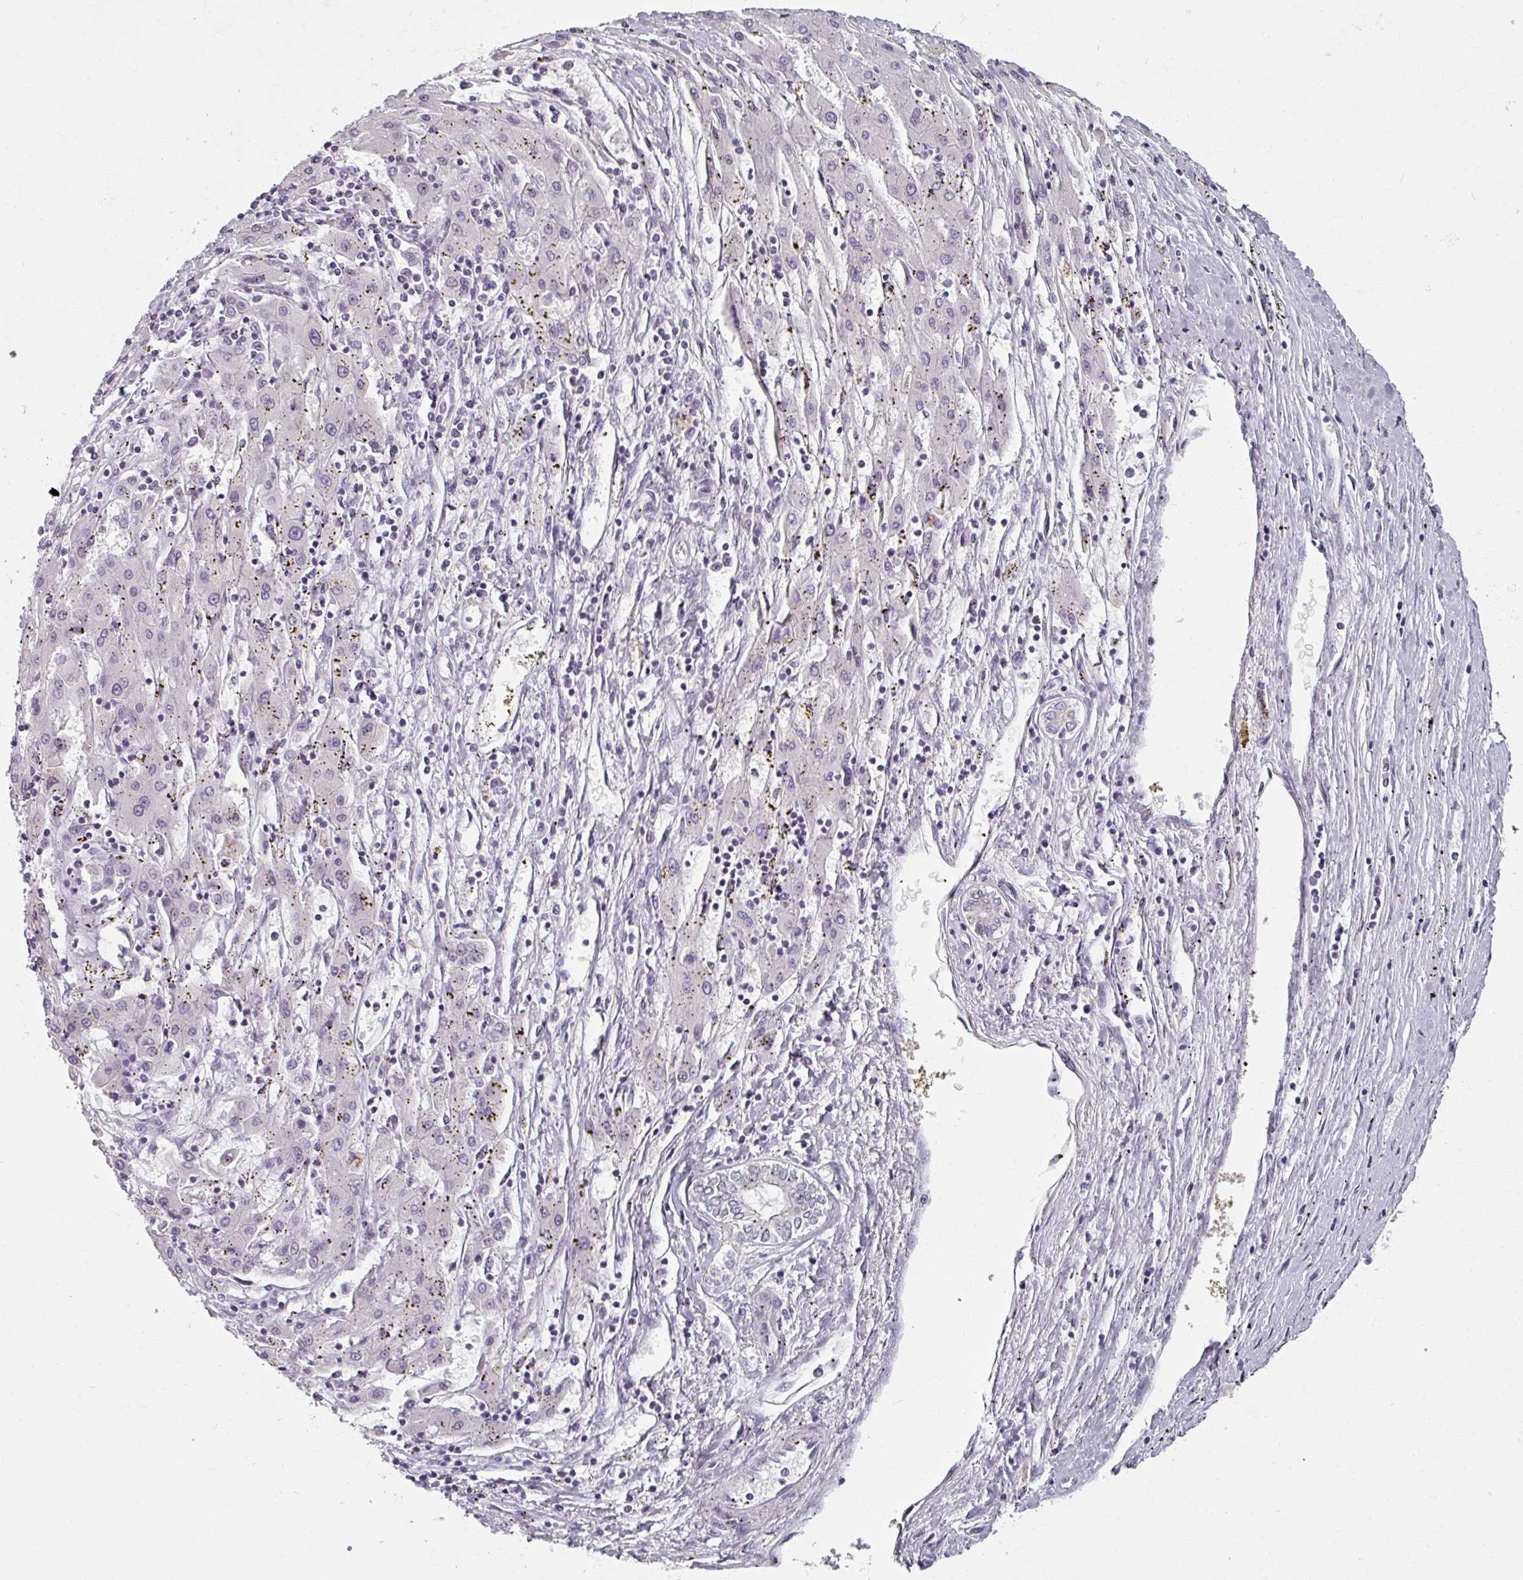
{"staining": {"intensity": "negative", "quantity": "none", "location": "none"}, "tissue": "liver cancer", "cell_type": "Tumor cells", "image_type": "cancer", "snomed": [{"axis": "morphology", "description": "Carcinoma, Hepatocellular, NOS"}, {"axis": "topography", "description": "Liver"}], "caption": "Tumor cells show no significant staining in liver hepatocellular carcinoma. (Stains: DAB IHC with hematoxylin counter stain, Microscopy: brightfield microscopy at high magnification).", "gene": "RIPOR3", "patient": {"sex": "male", "age": 72}}